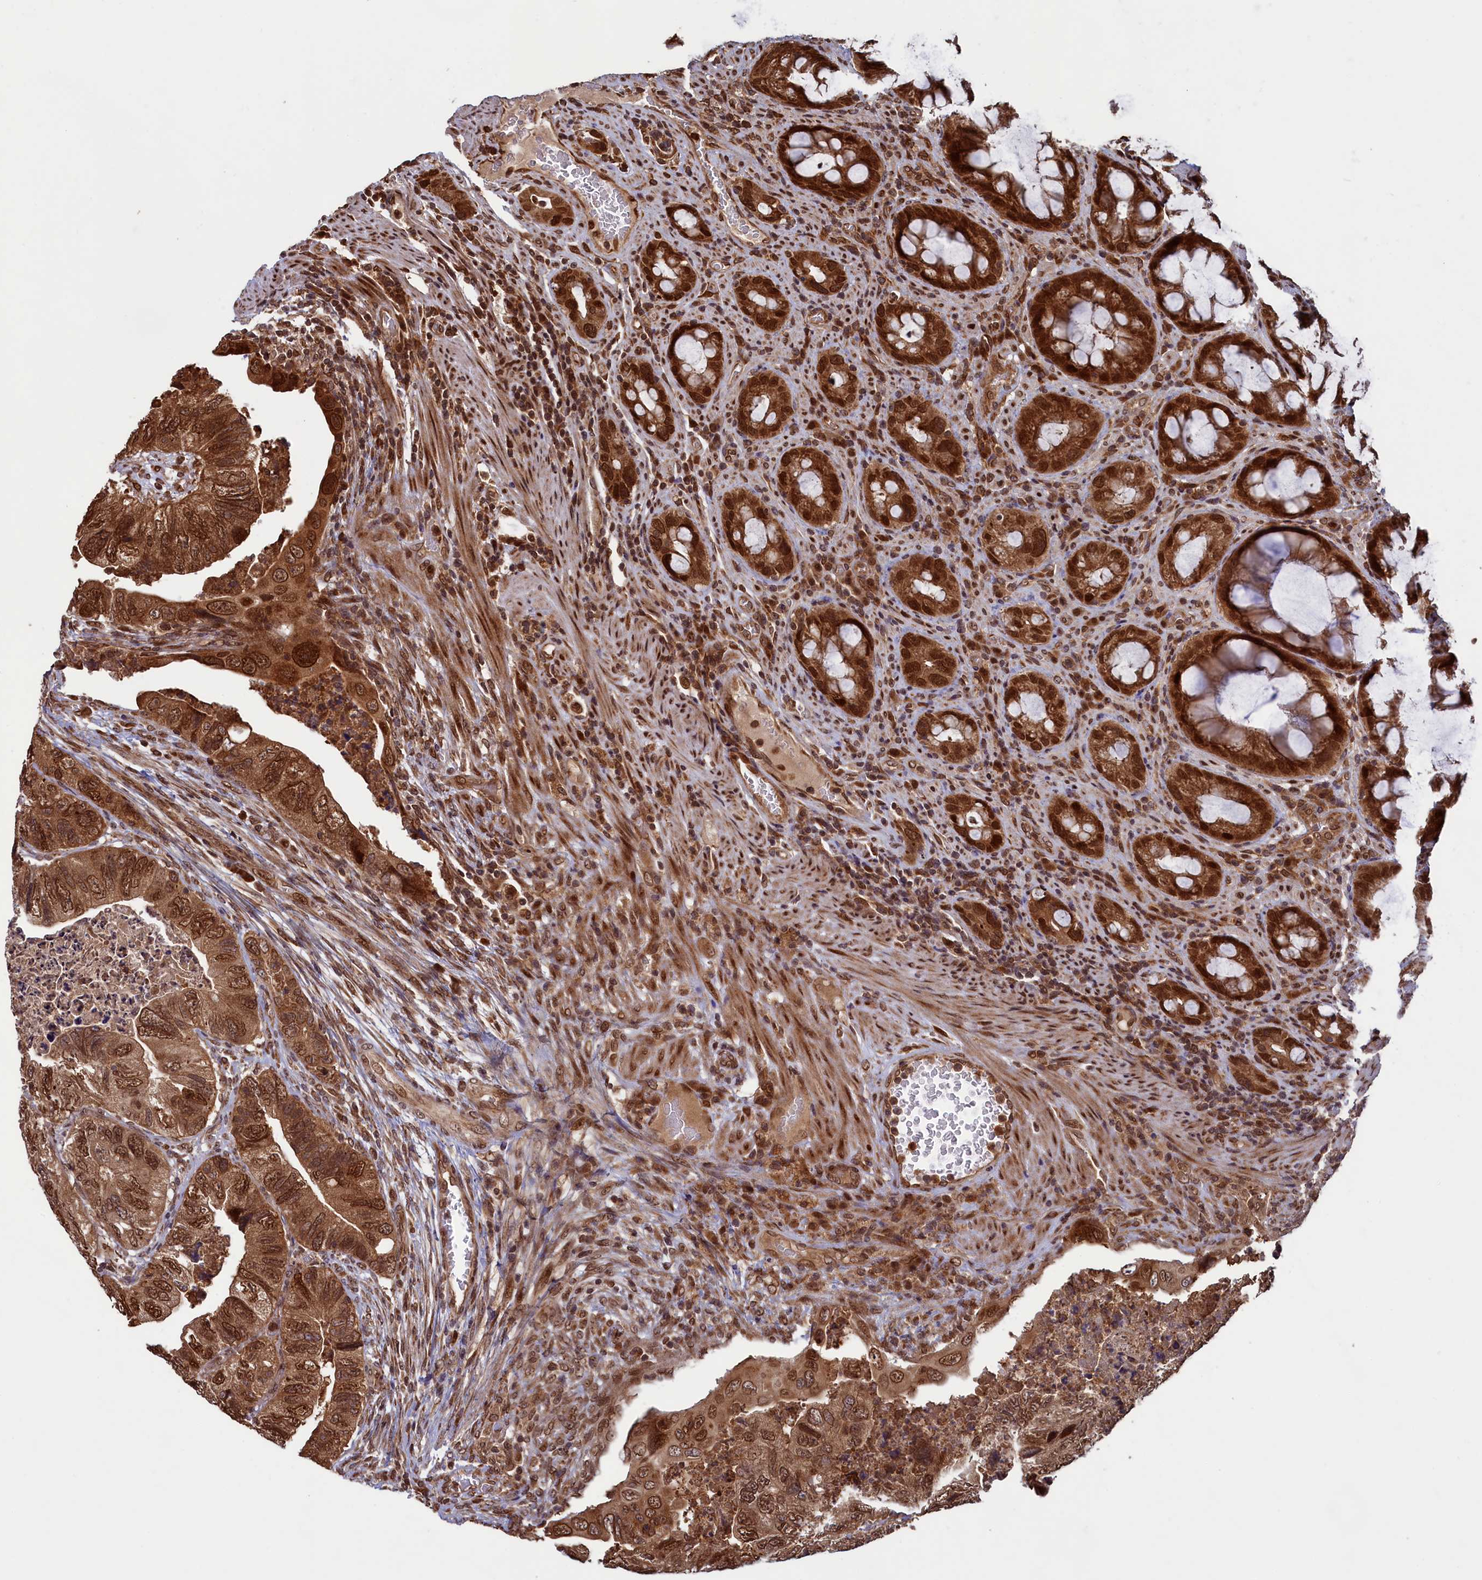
{"staining": {"intensity": "strong", "quantity": ">75%", "location": "cytoplasmic/membranous,nuclear"}, "tissue": "colorectal cancer", "cell_type": "Tumor cells", "image_type": "cancer", "snomed": [{"axis": "morphology", "description": "Adenocarcinoma, NOS"}, {"axis": "topography", "description": "Rectum"}], "caption": "The image exhibits immunohistochemical staining of adenocarcinoma (colorectal). There is strong cytoplasmic/membranous and nuclear positivity is appreciated in approximately >75% of tumor cells.", "gene": "NAE1", "patient": {"sex": "male", "age": 63}}